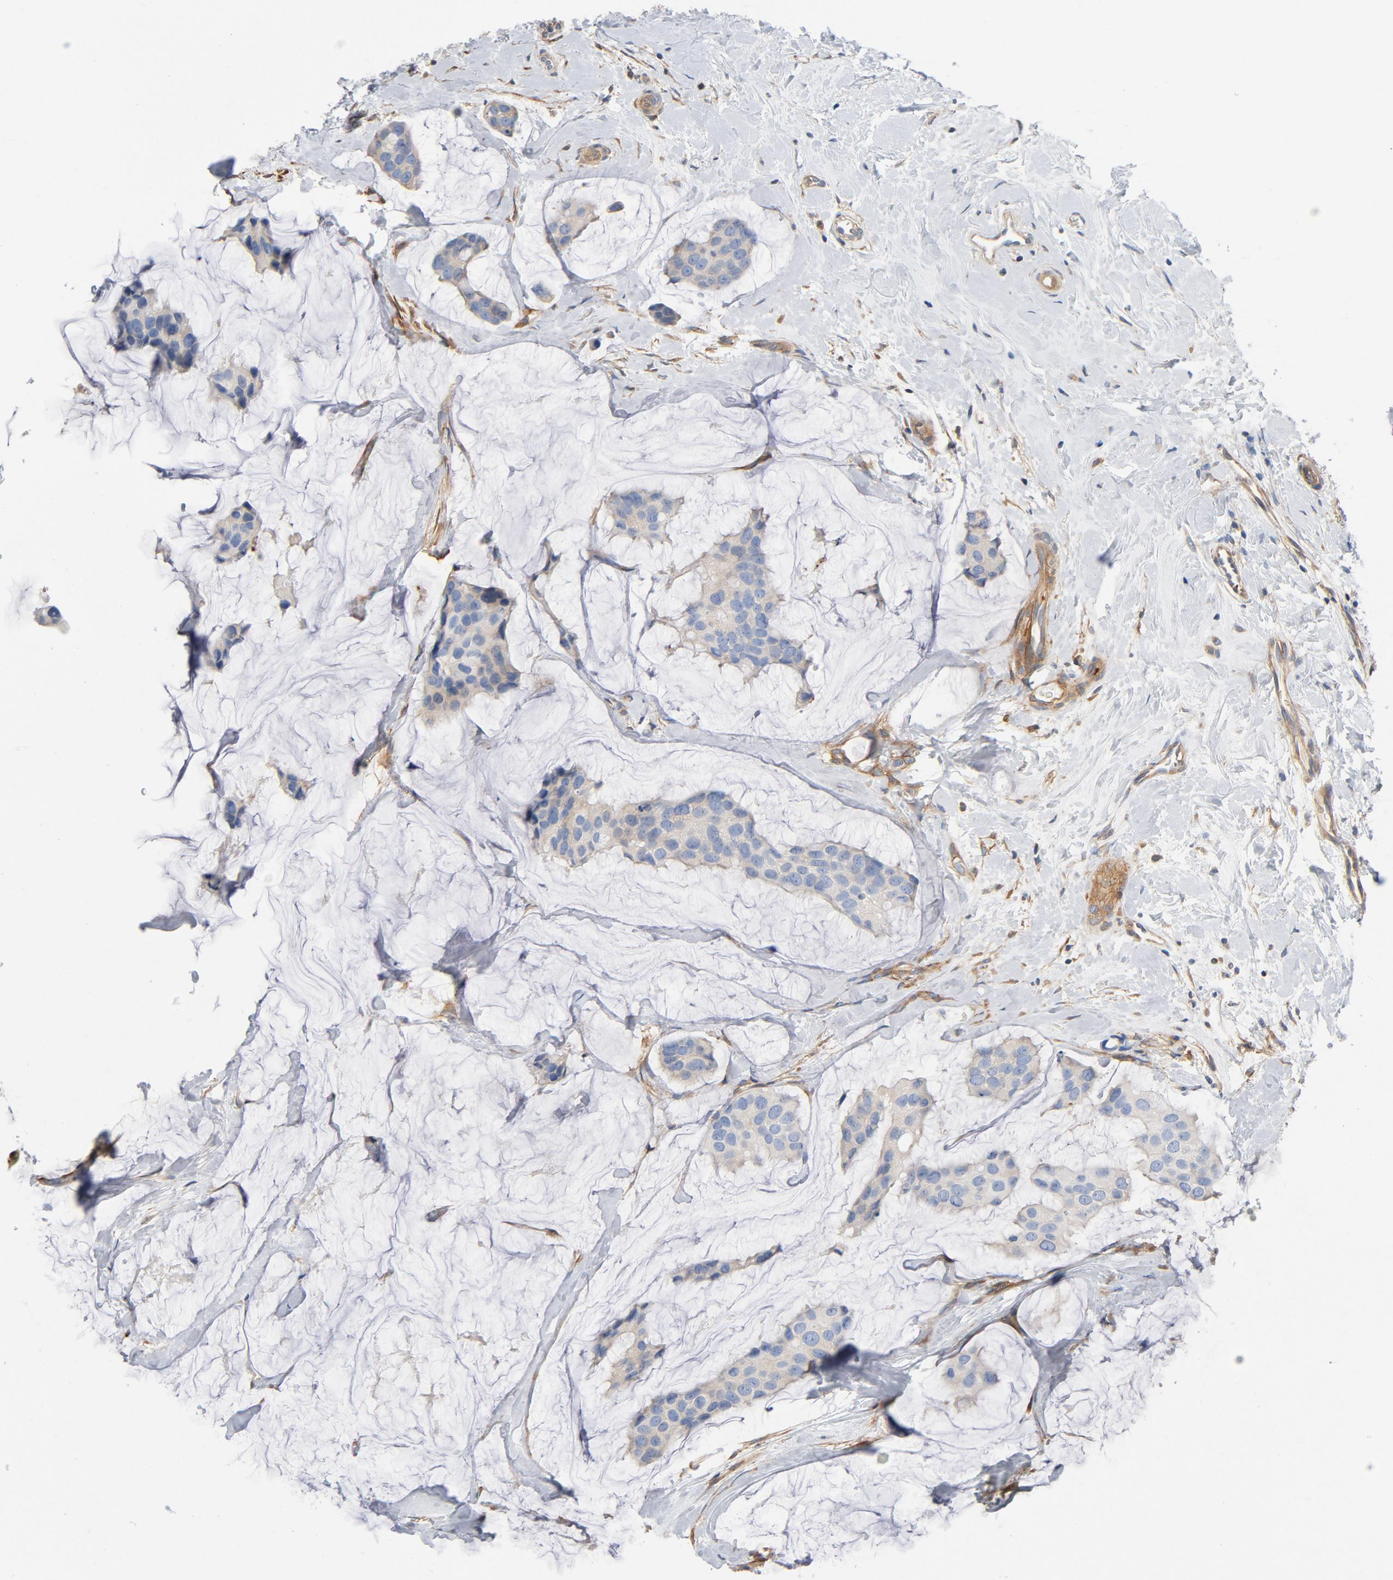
{"staining": {"intensity": "weak", "quantity": "25%-75%", "location": "cytoplasmic/membranous"}, "tissue": "breast cancer", "cell_type": "Tumor cells", "image_type": "cancer", "snomed": [{"axis": "morphology", "description": "Normal tissue, NOS"}, {"axis": "morphology", "description": "Duct carcinoma"}, {"axis": "topography", "description": "Breast"}], "caption": "Immunohistochemistry (IHC) micrograph of neoplastic tissue: breast cancer stained using immunohistochemistry displays low levels of weak protein expression localized specifically in the cytoplasmic/membranous of tumor cells, appearing as a cytoplasmic/membranous brown color.", "gene": "ILK", "patient": {"sex": "female", "age": 50}}